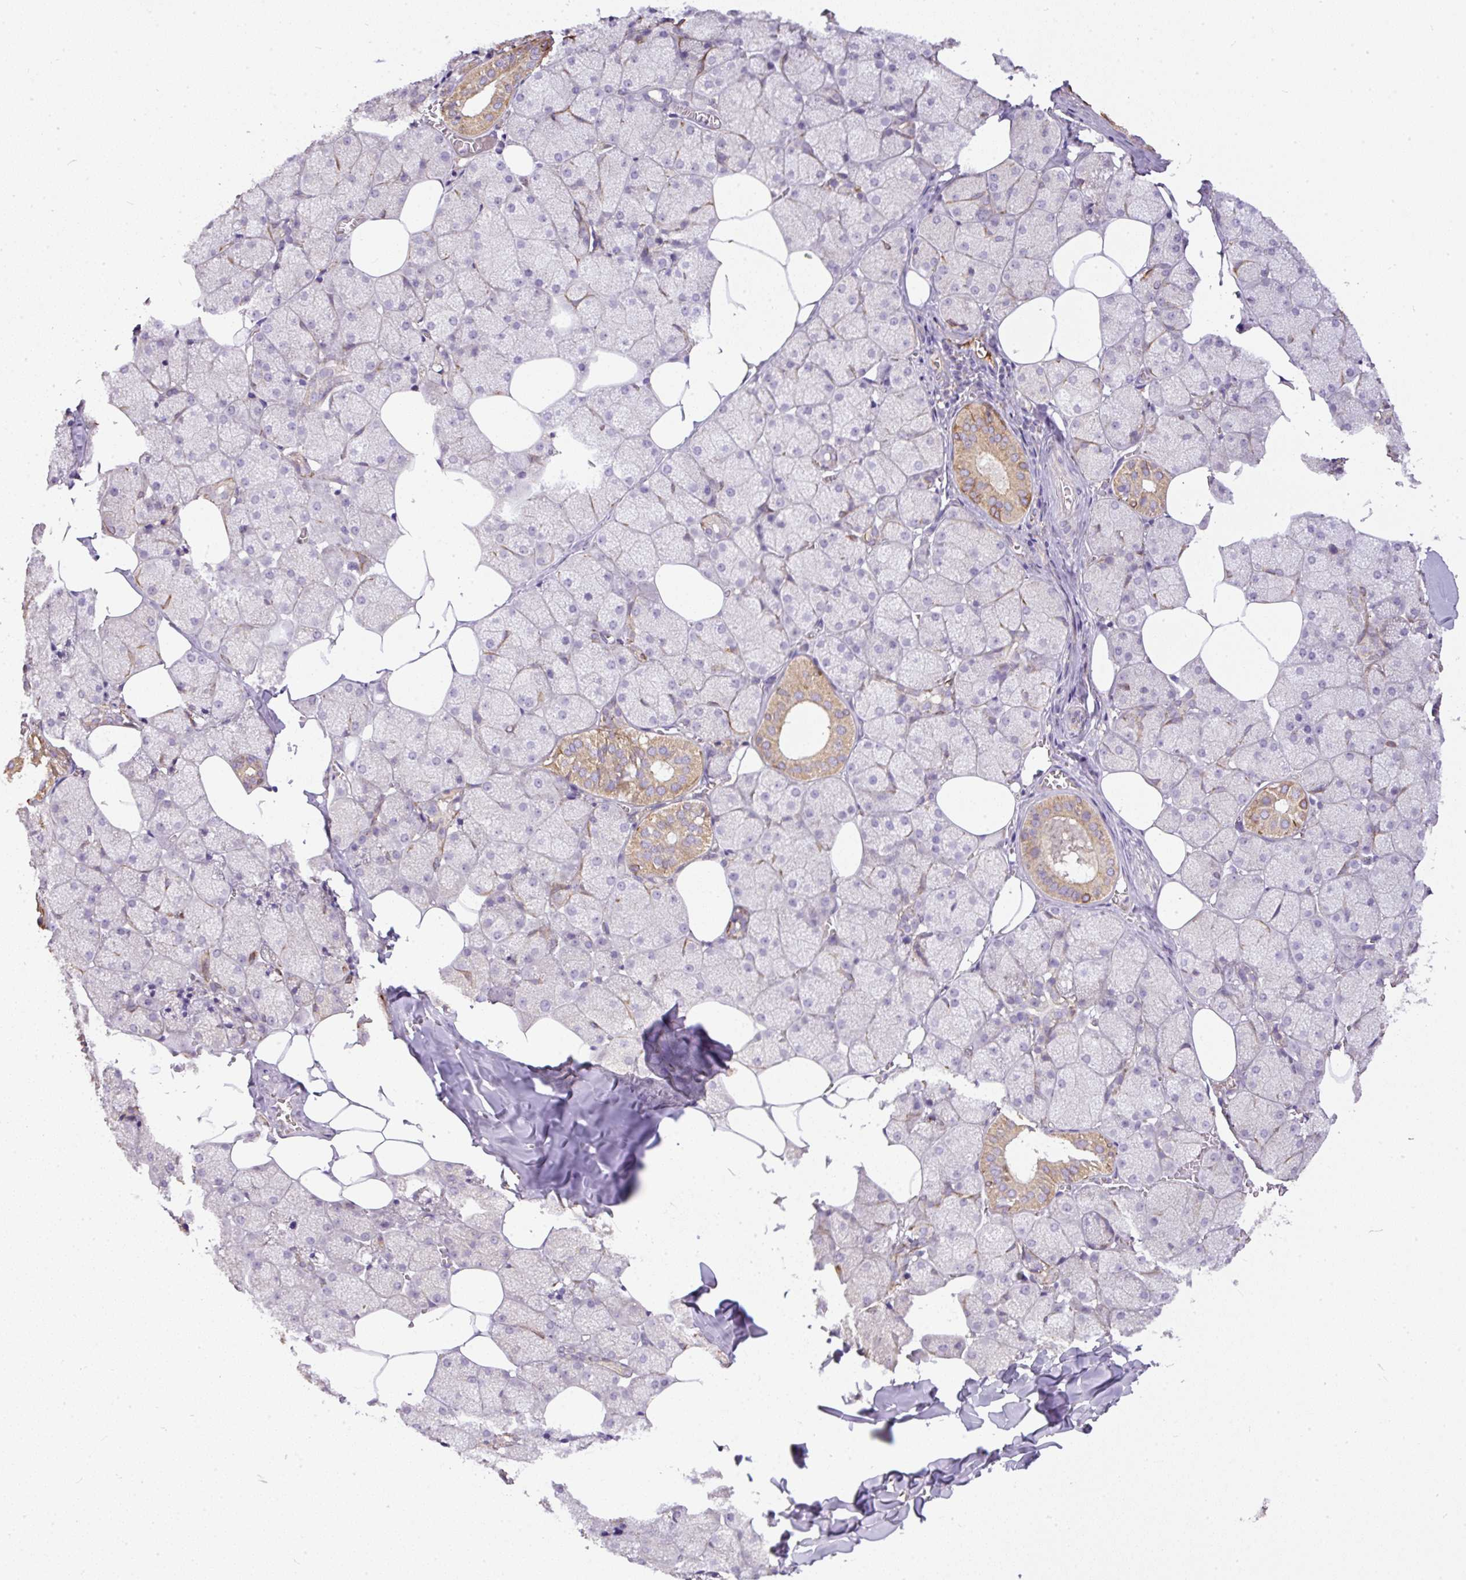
{"staining": {"intensity": "strong", "quantity": "<25%", "location": "cytoplasmic/membranous"}, "tissue": "salivary gland", "cell_type": "Glandular cells", "image_type": "normal", "snomed": [{"axis": "morphology", "description": "Normal tissue, NOS"}, {"axis": "topography", "description": "Salivary gland"}, {"axis": "topography", "description": "Peripheral nerve tissue"}], "caption": "Salivary gland stained with immunohistochemistry (IHC) shows strong cytoplasmic/membranous expression in about <25% of glandular cells.", "gene": "DAPK1", "patient": {"sex": "male", "age": 38}}